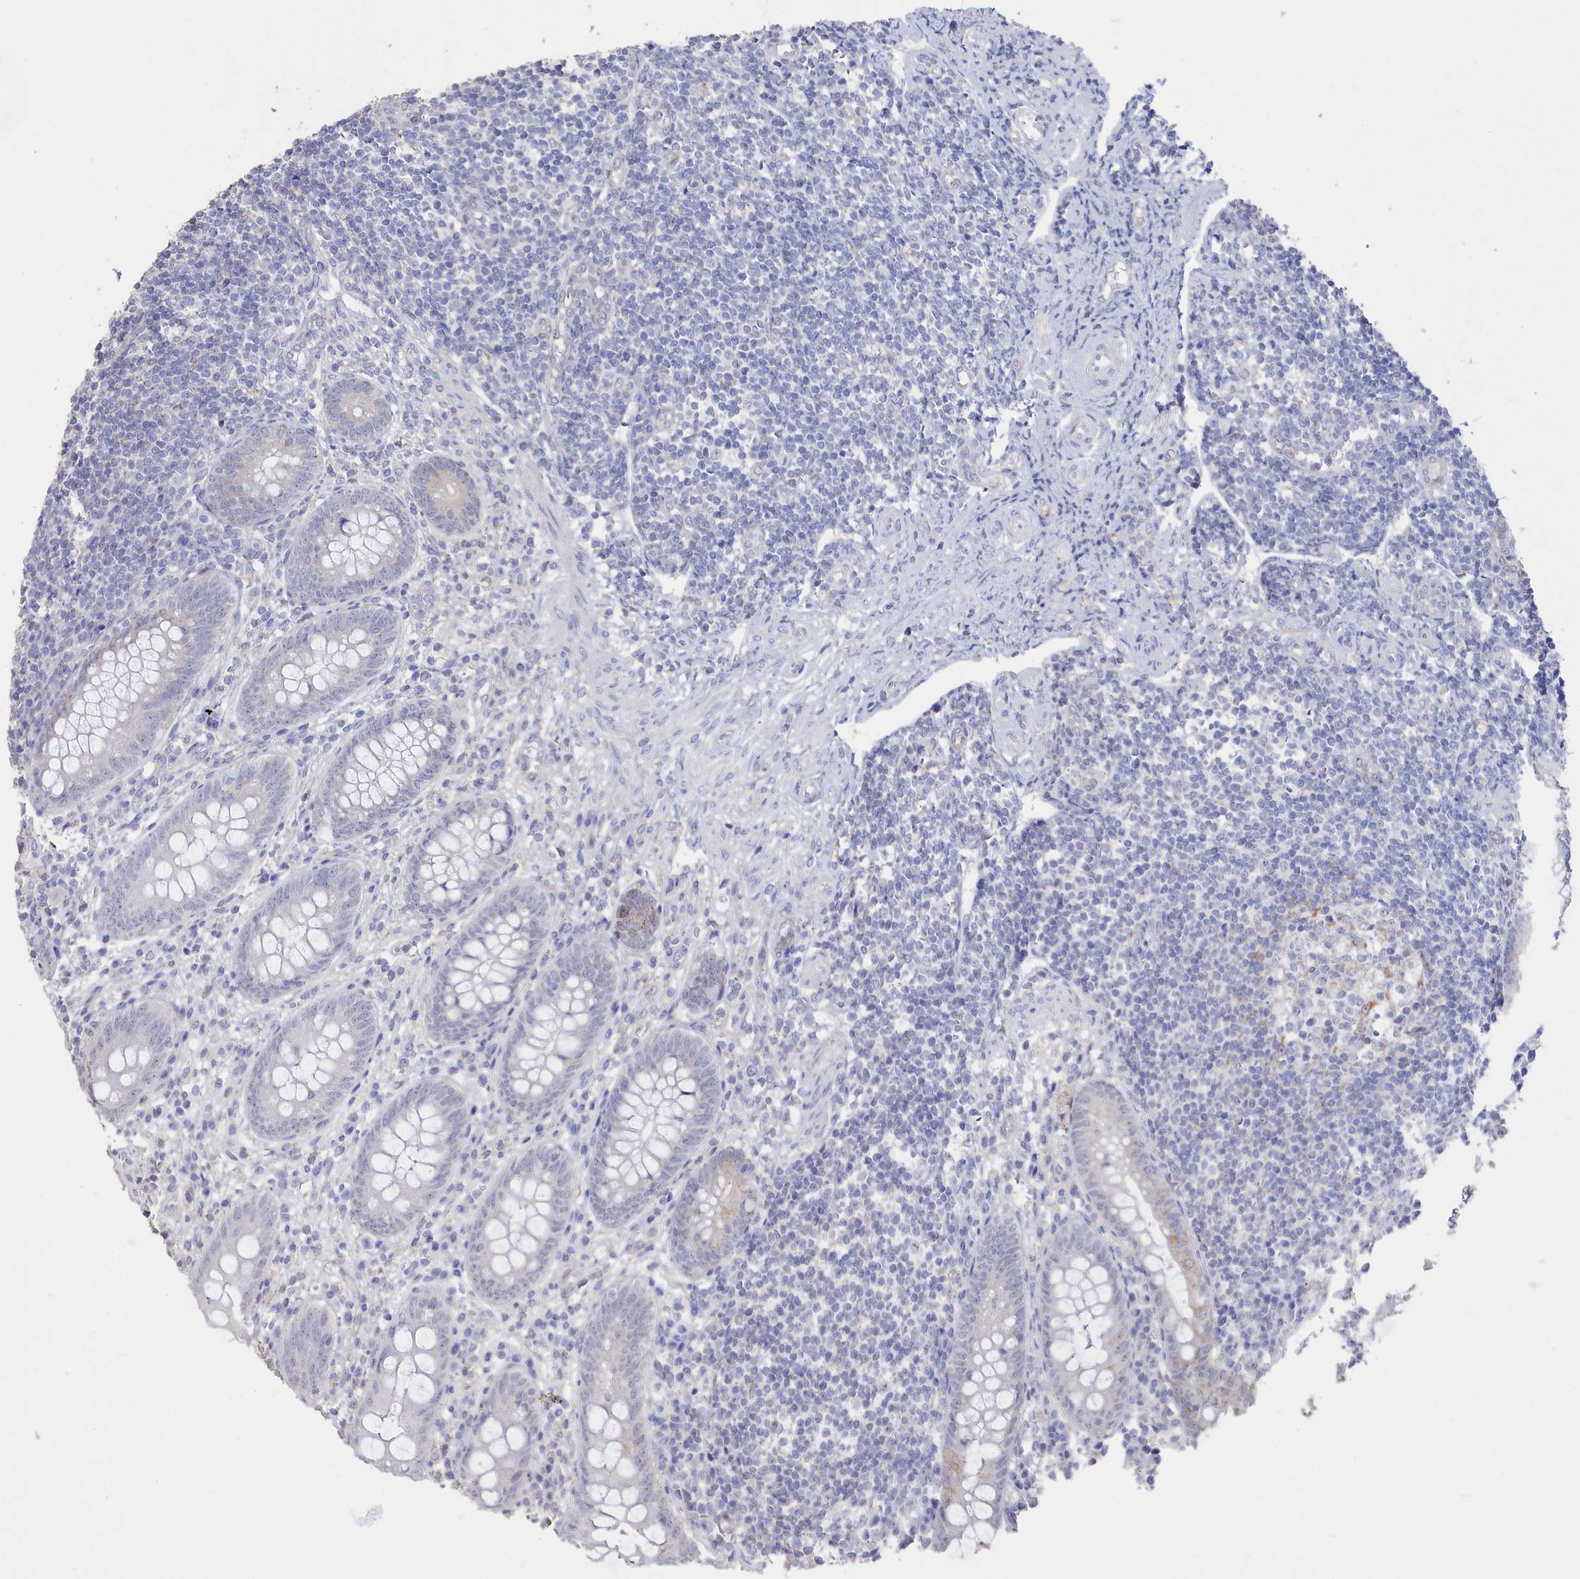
{"staining": {"intensity": "negative", "quantity": "none", "location": "none"}, "tissue": "appendix", "cell_type": "Glandular cells", "image_type": "normal", "snomed": [{"axis": "morphology", "description": "Normal tissue, NOS"}, {"axis": "topography", "description": "Appendix"}], "caption": "Immunohistochemistry (IHC) of unremarkable human appendix shows no staining in glandular cells. (IHC, brightfield microscopy, high magnification).", "gene": "SEMG2", "patient": {"sex": "female", "age": 33}}